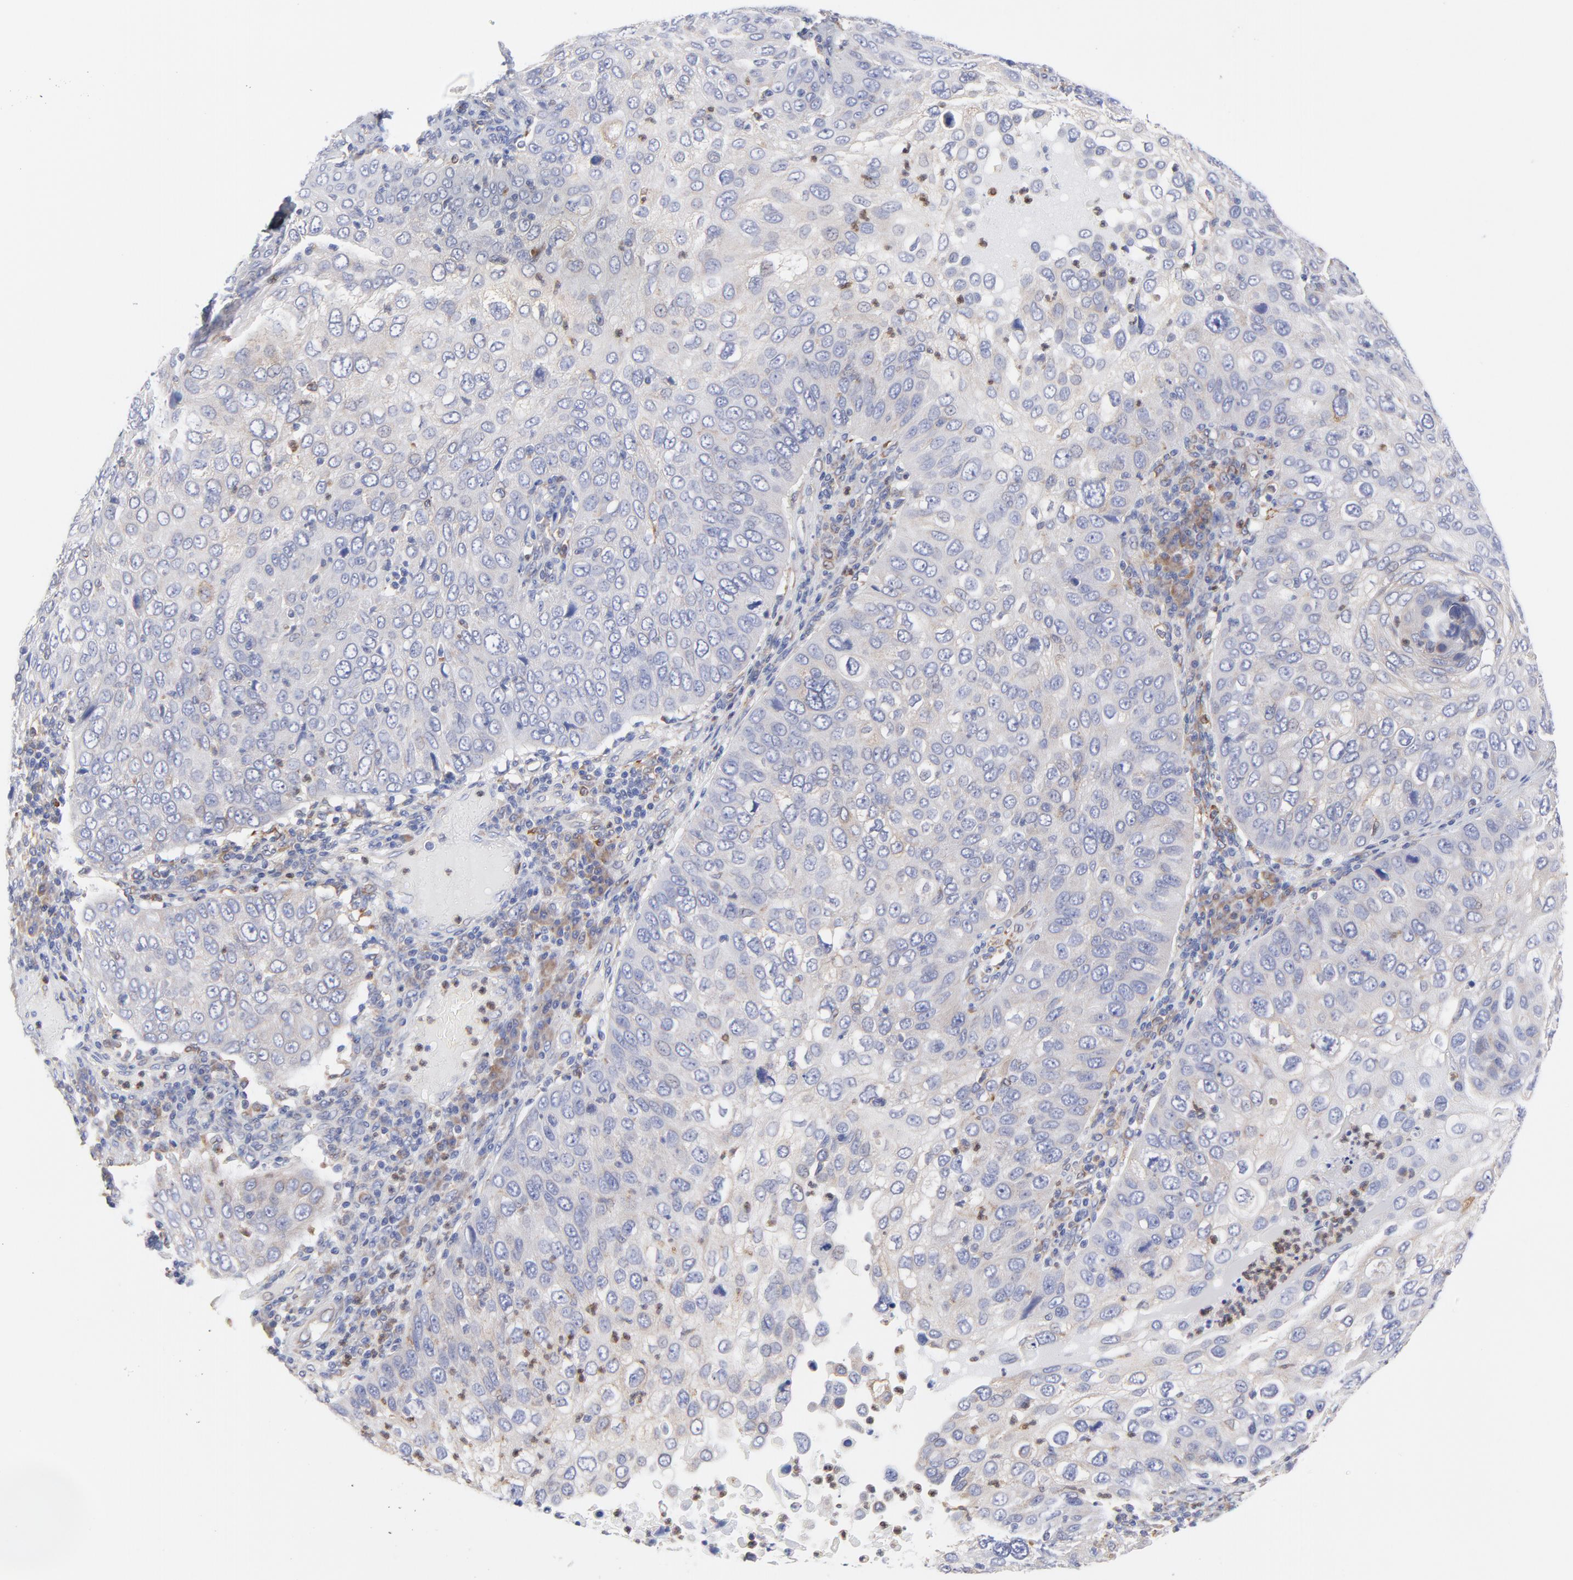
{"staining": {"intensity": "weak", "quantity": "<25%", "location": "cytoplasmic/membranous"}, "tissue": "skin cancer", "cell_type": "Tumor cells", "image_type": "cancer", "snomed": [{"axis": "morphology", "description": "Squamous cell carcinoma, NOS"}, {"axis": "topography", "description": "Skin"}], "caption": "This is an immunohistochemistry photomicrograph of skin cancer (squamous cell carcinoma). There is no staining in tumor cells.", "gene": "MOSPD2", "patient": {"sex": "male", "age": 87}}